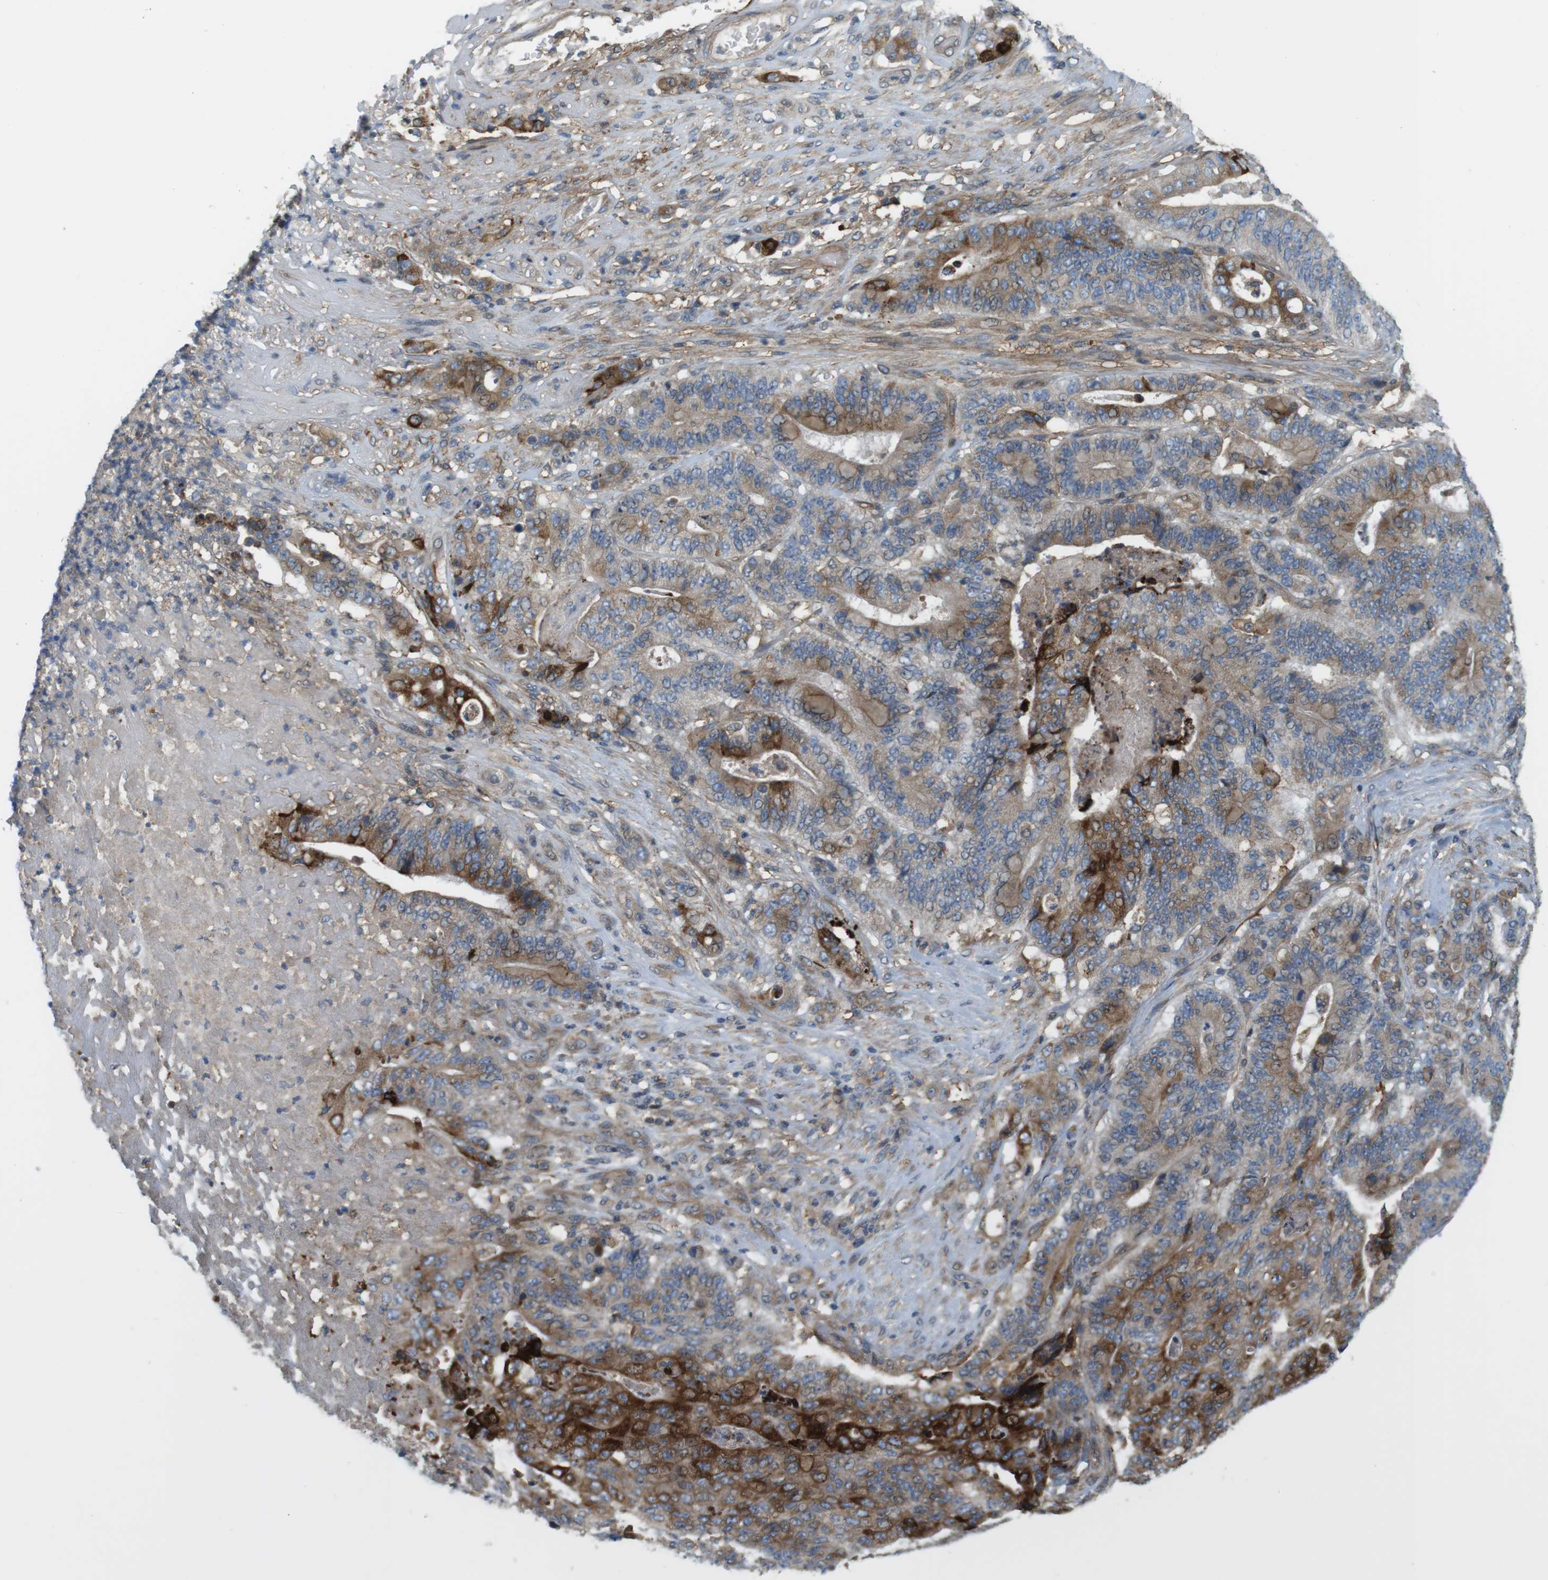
{"staining": {"intensity": "moderate", "quantity": "25%-75%", "location": "cytoplasmic/membranous"}, "tissue": "stomach cancer", "cell_type": "Tumor cells", "image_type": "cancer", "snomed": [{"axis": "morphology", "description": "Adenocarcinoma, NOS"}, {"axis": "topography", "description": "Stomach"}], "caption": "Moderate cytoplasmic/membranous positivity is present in about 25%-75% of tumor cells in stomach adenocarcinoma.", "gene": "DDAH2", "patient": {"sex": "female", "age": 73}}